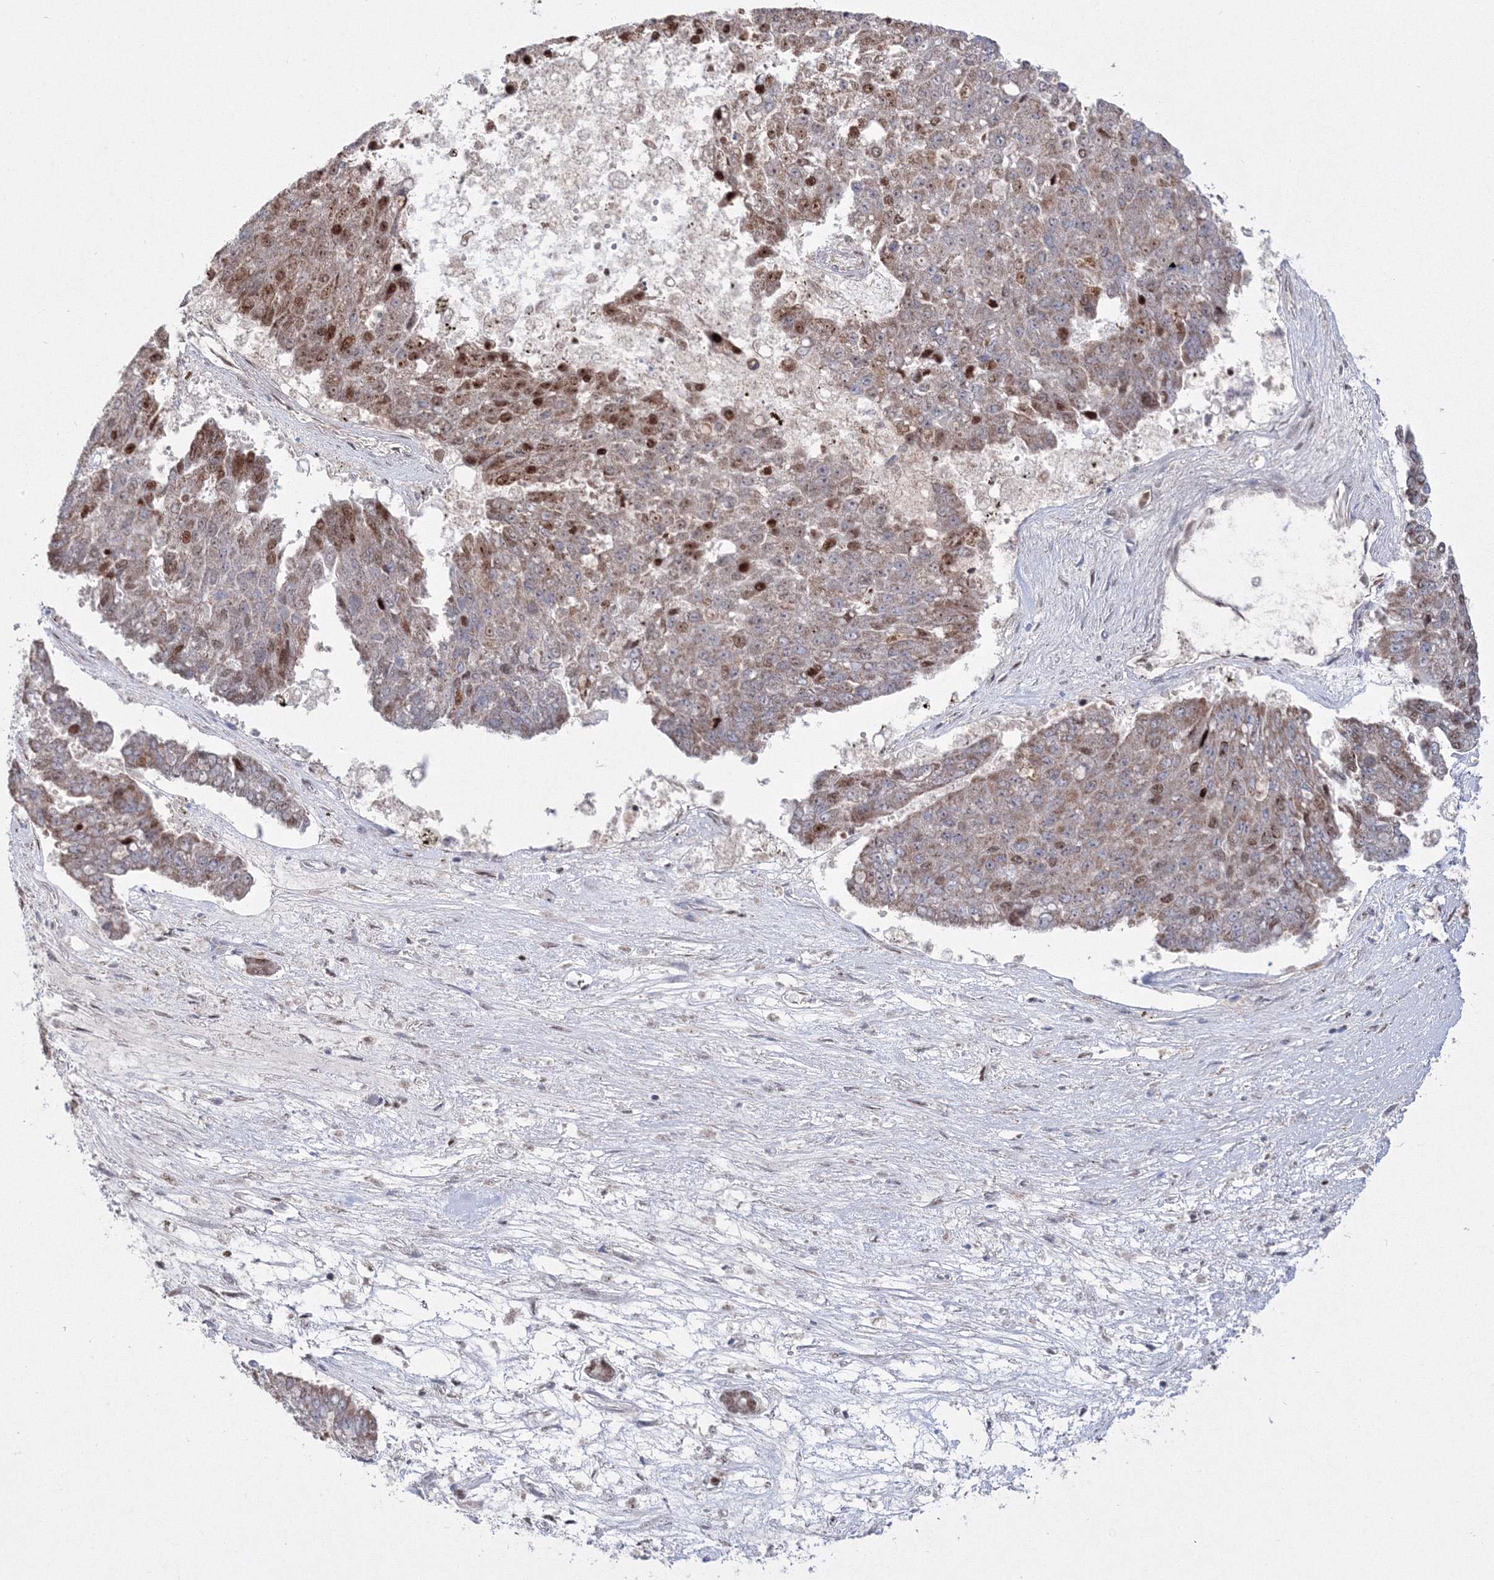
{"staining": {"intensity": "strong", "quantity": "25%-75%", "location": "cytoplasmic/membranous,nuclear"}, "tissue": "pancreatic cancer", "cell_type": "Tumor cells", "image_type": "cancer", "snomed": [{"axis": "morphology", "description": "Adenocarcinoma, NOS"}, {"axis": "topography", "description": "Pancreas"}], "caption": "This micrograph exhibits pancreatic cancer stained with IHC to label a protein in brown. The cytoplasmic/membranous and nuclear of tumor cells show strong positivity for the protein. Nuclei are counter-stained blue.", "gene": "GRSF1", "patient": {"sex": "male", "age": 50}}